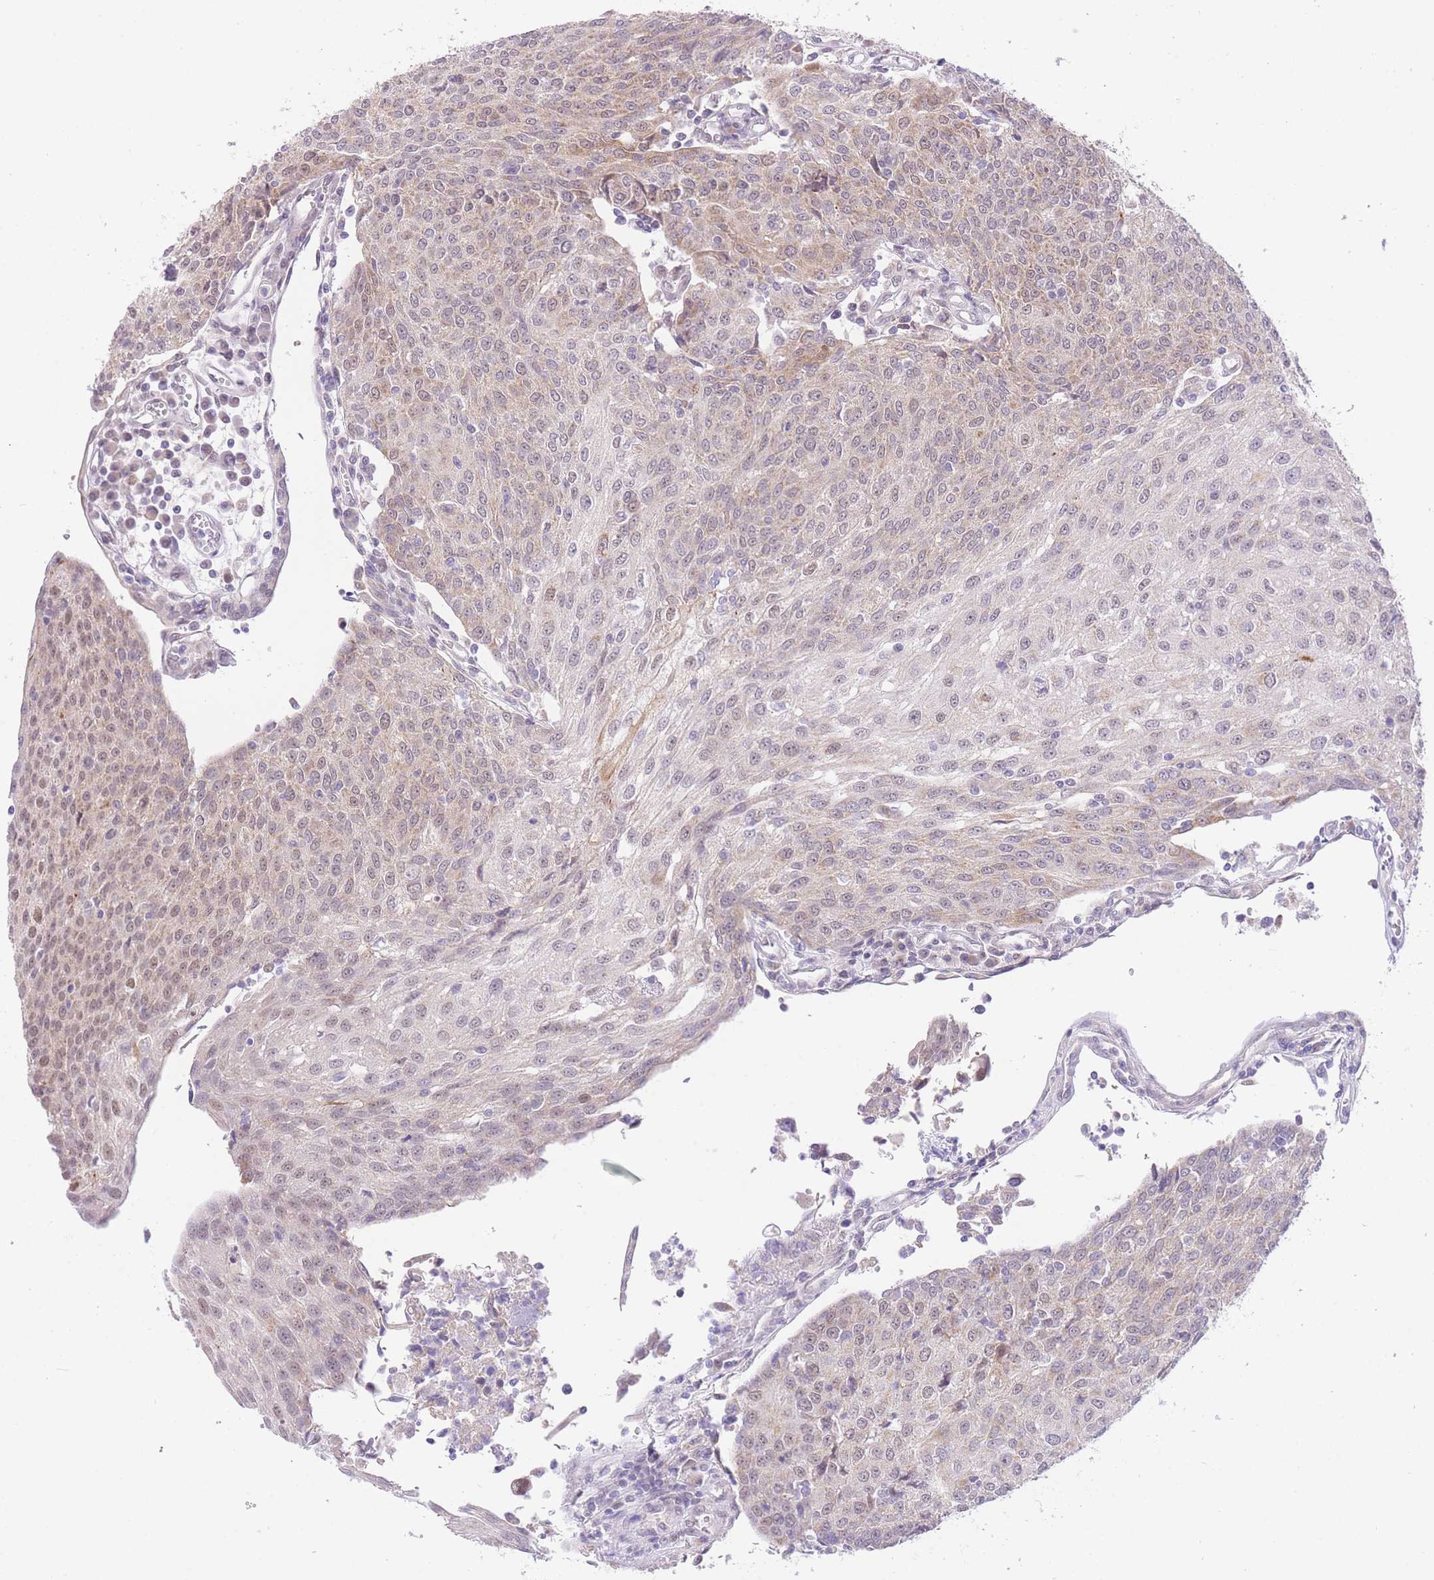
{"staining": {"intensity": "weak", "quantity": ">75%", "location": "cytoplasmic/membranous,nuclear"}, "tissue": "urothelial cancer", "cell_type": "Tumor cells", "image_type": "cancer", "snomed": [{"axis": "morphology", "description": "Urothelial carcinoma, High grade"}, {"axis": "topography", "description": "Urinary bladder"}], "caption": "Immunohistochemistry (IHC) micrograph of neoplastic tissue: human urothelial cancer stained using immunohistochemistry exhibits low levels of weak protein expression localized specifically in the cytoplasmic/membranous and nuclear of tumor cells, appearing as a cytoplasmic/membranous and nuclear brown color.", "gene": "UBXN7", "patient": {"sex": "female", "age": 85}}